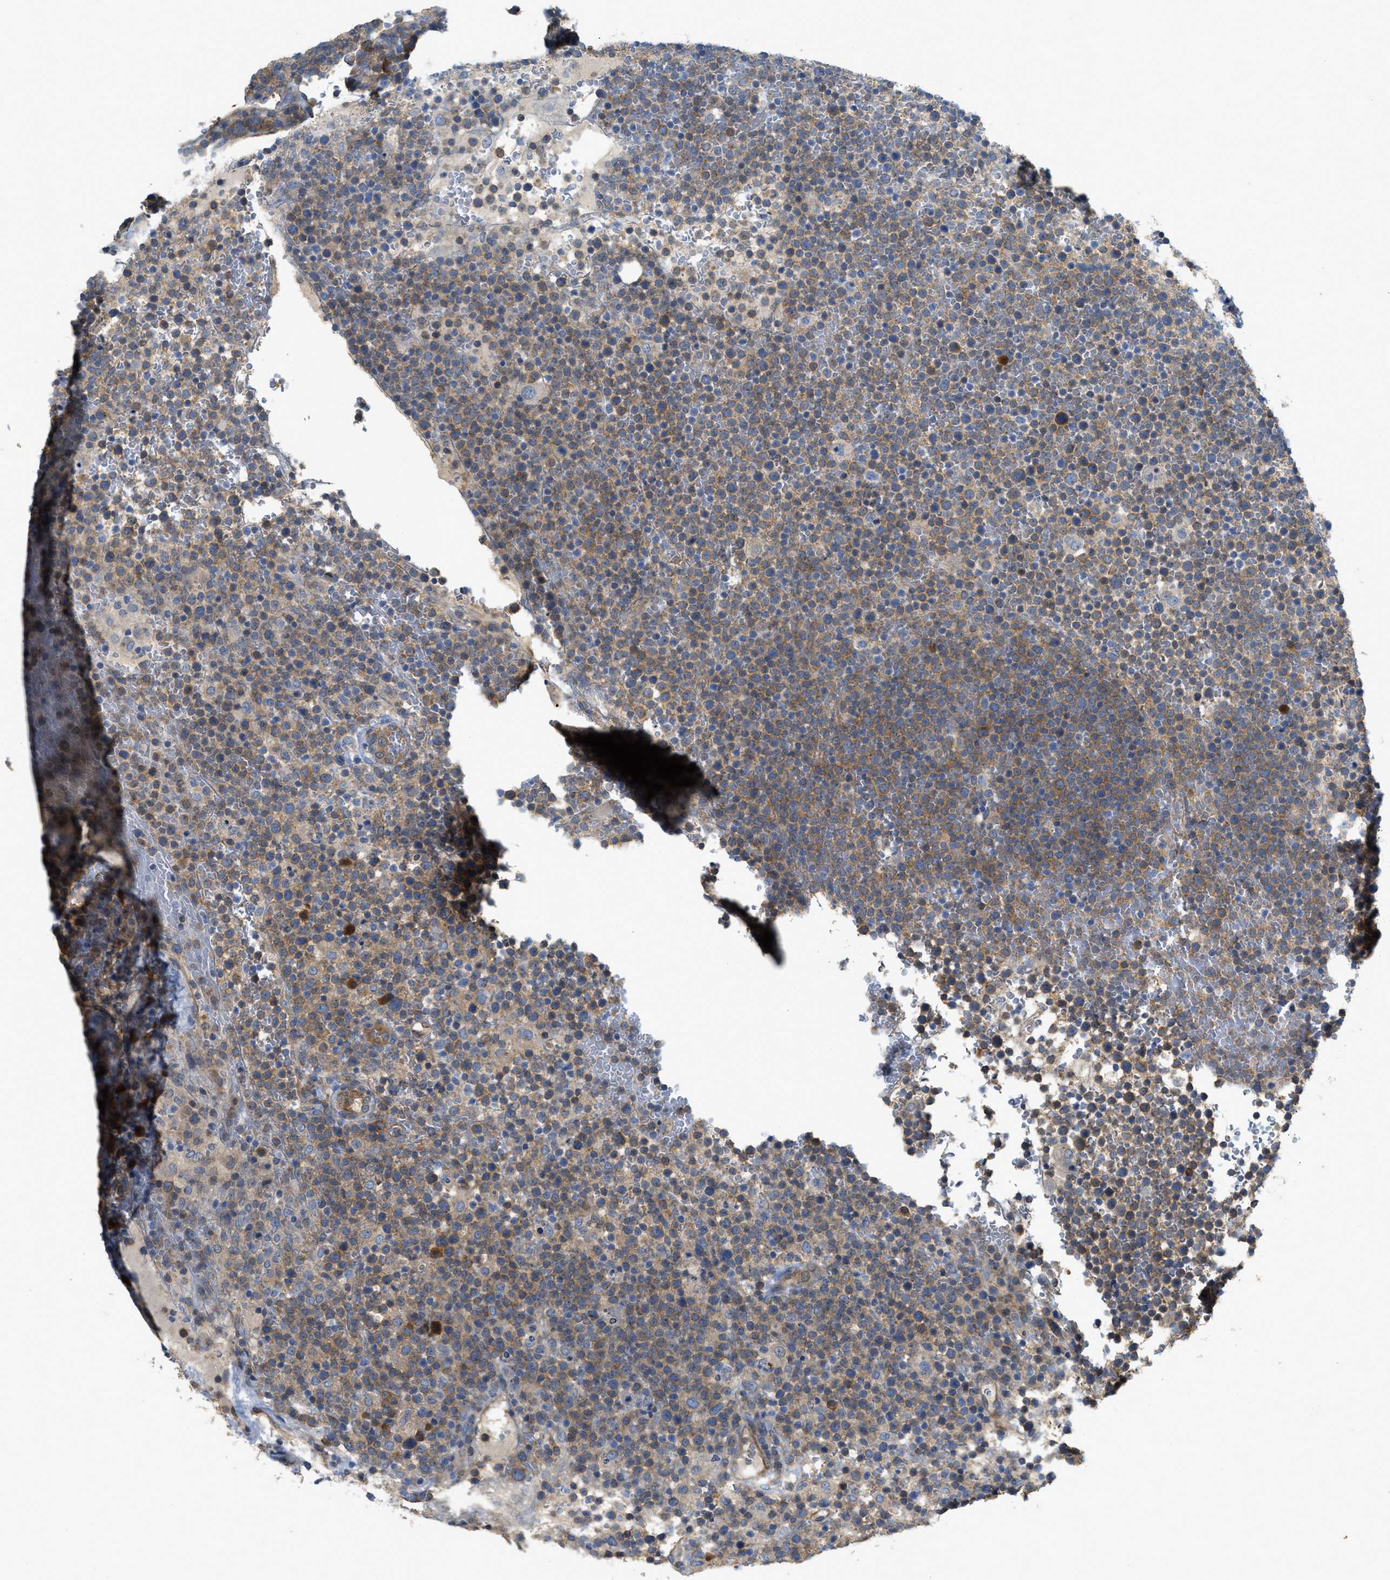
{"staining": {"intensity": "moderate", "quantity": "25%-75%", "location": "cytoplasmic/membranous"}, "tissue": "lymphoma", "cell_type": "Tumor cells", "image_type": "cancer", "snomed": [{"axis": "morphology", "description": "Malignant lymphoma, non-Hodgkin's type, High grade"}, {"axis": "topography", "description": "Lymph node"}], "caption": "DAB immunohistochemical staining of lymphoma reveals moderate cytoplasmic/membranous protein positivity in approximately 25%-75% of tumor cells. (Stains: DAB (3,3'-diaminobenzidine) in brown, nuclei in blue, Microscopy: brightfield microscopy at high magnification).", "gene": "CASP10", "patient": {"sex": "male", "age": 61}}